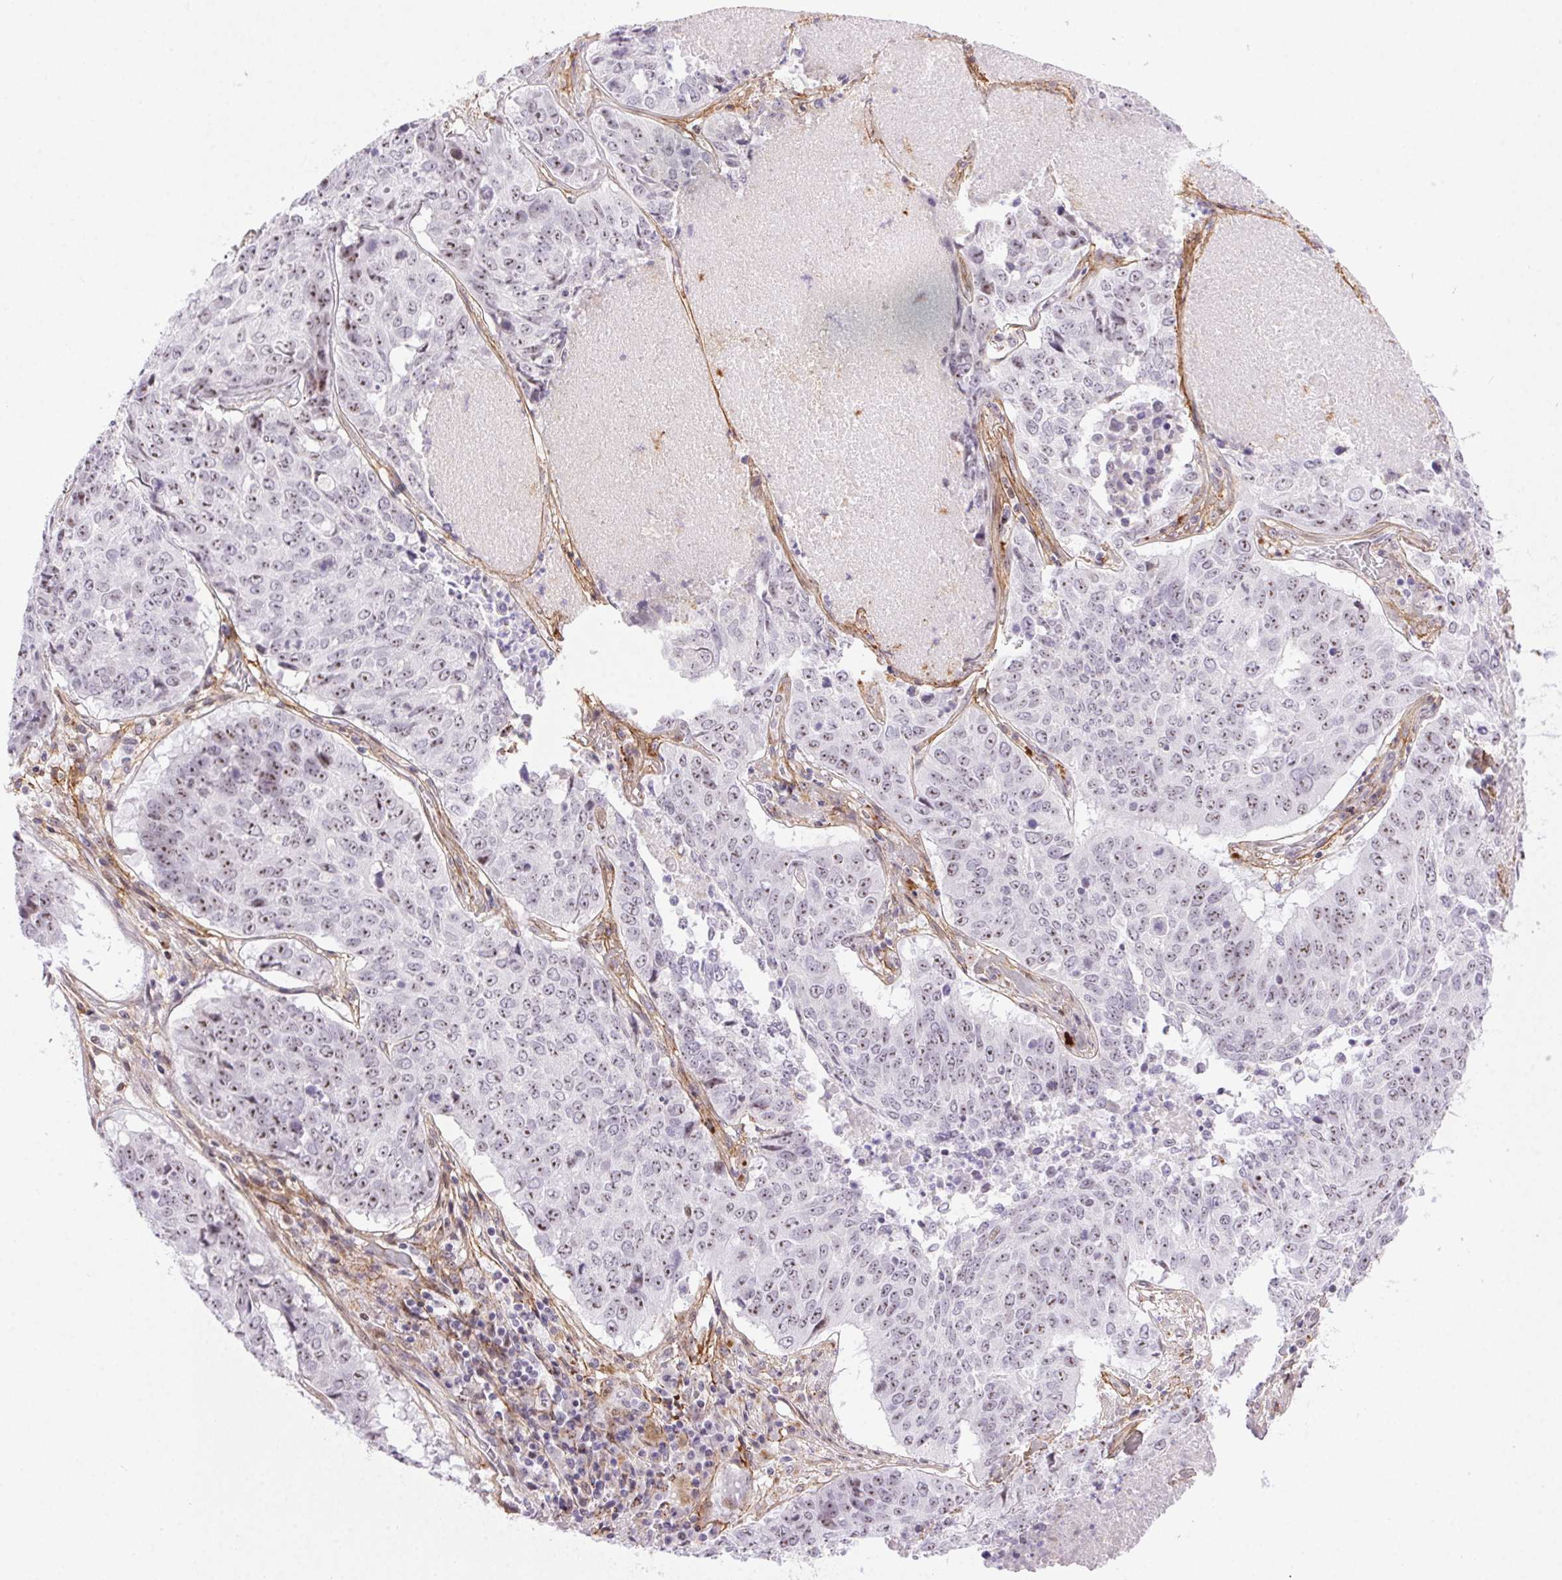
{"staining": {"intensity": "moderate", "quantity": "25%-75%", "location": "nuclear"}, "tissue": "lung cancer", "cell_type": "Tumor cells", "image_type": "cancer", "snomed": [{"axis": "morphology", "description": "Normal tissue, NOS"}, {"axis": "morphology", "description": "Squamous cell carcinoma, NOS"}, {"axis": "topography", "description": "Bronchus"}, {"axis": "topography", "description": "Lung"}], "caption": "Immunohistochemical staining of human lung cancer (squamous cell carcinoma) exhibits medium levels of moderate nuclear protein positivity in about 25%-75% of tumor cells.", "gene": "PDZD2", "patient": {"sex": "male", "age": 64}}